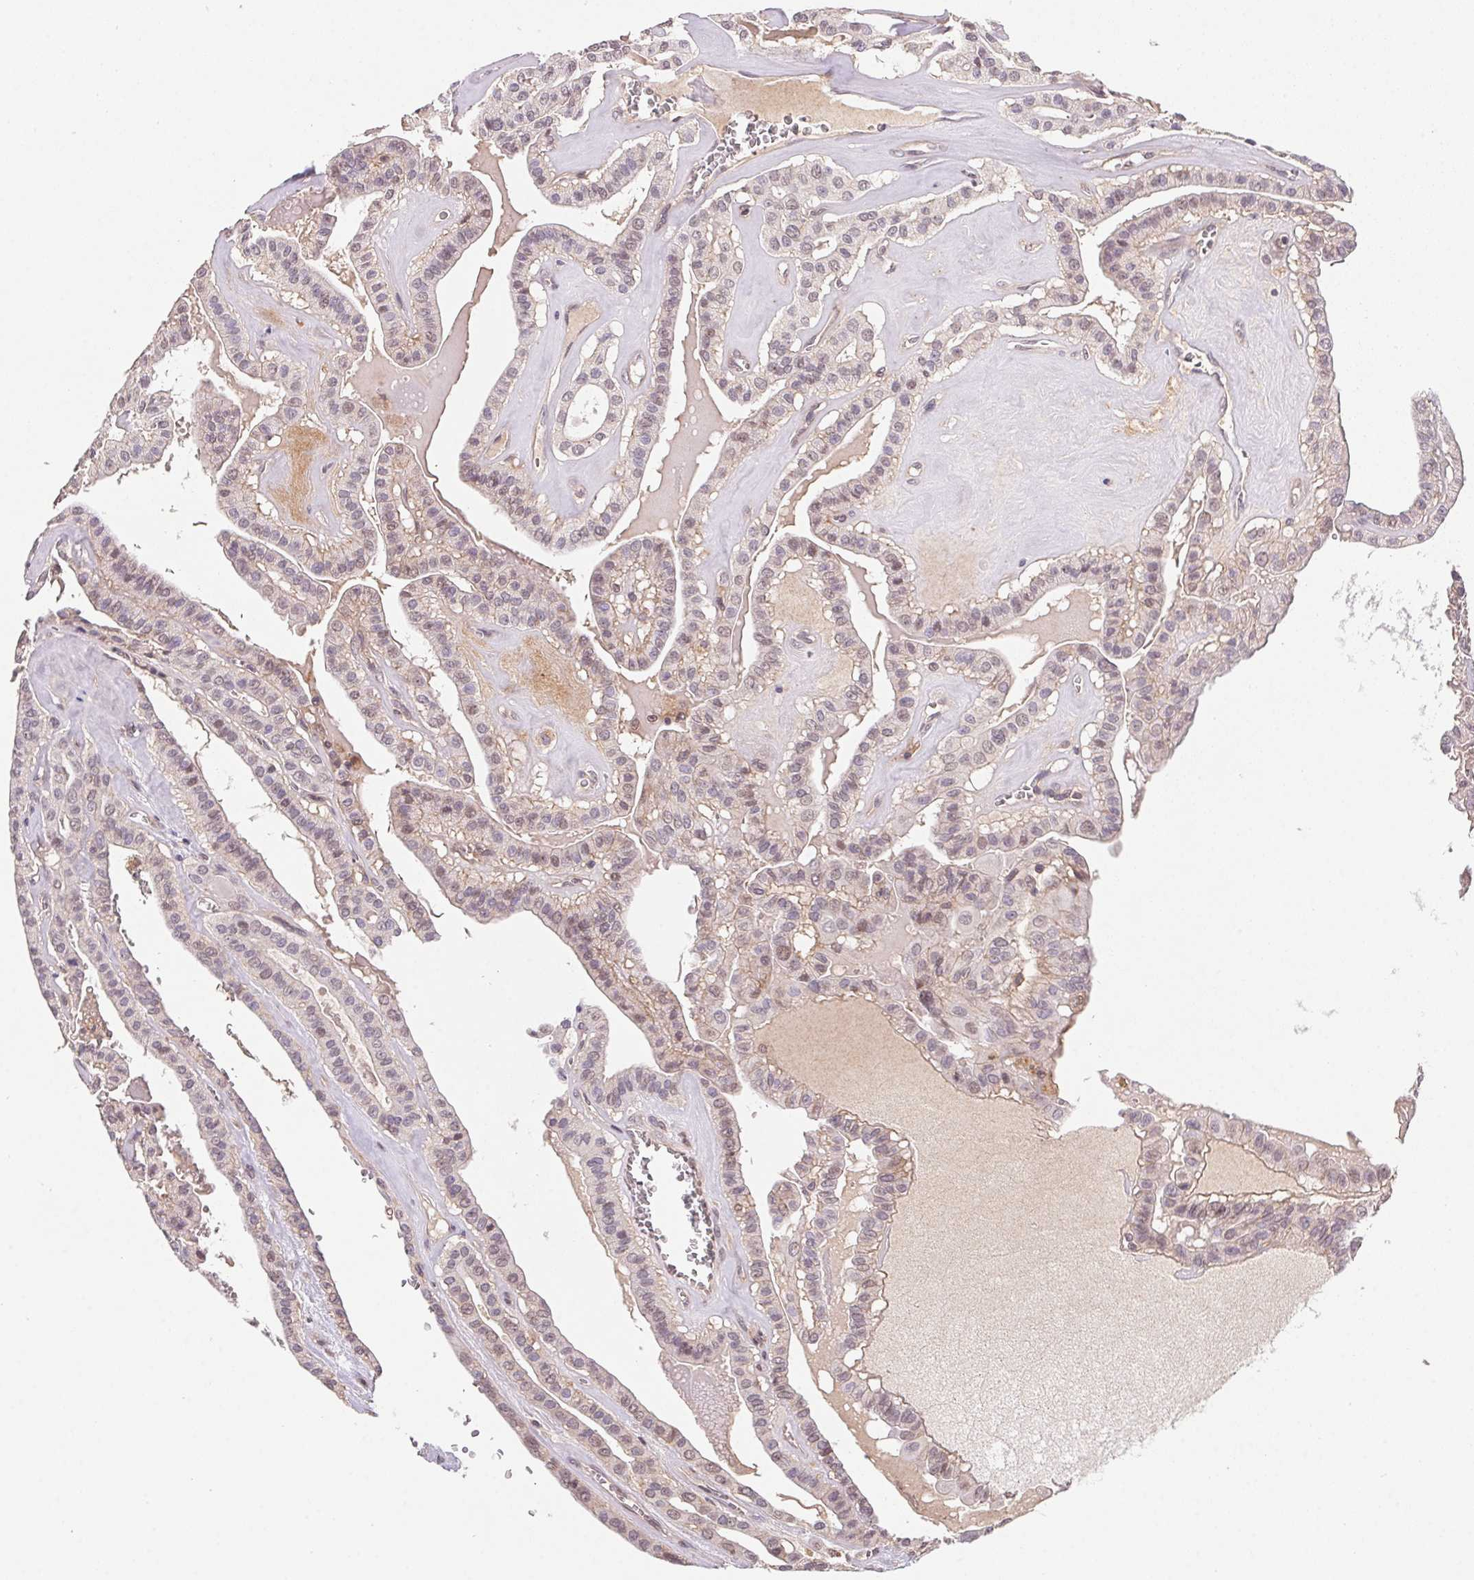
{"staining": {"intensity": "weak", "quantity": "<25%", "location": "nuclear"}, "tissue": "thyroid cancer", "cell_type": "Tumor cells", "image_type": "cancer", "snomed": [{"axis": "morphology", "description": "Papillary adenocarcinoma, NOS"}, {"axis": "topography", "description": "Thyroid gland"}], "caption": "Tumor cells show no significant protein staining in thyroid cancer.", "gene": "SLC52A2", "patient": {"sex": "male", "age": 52}}